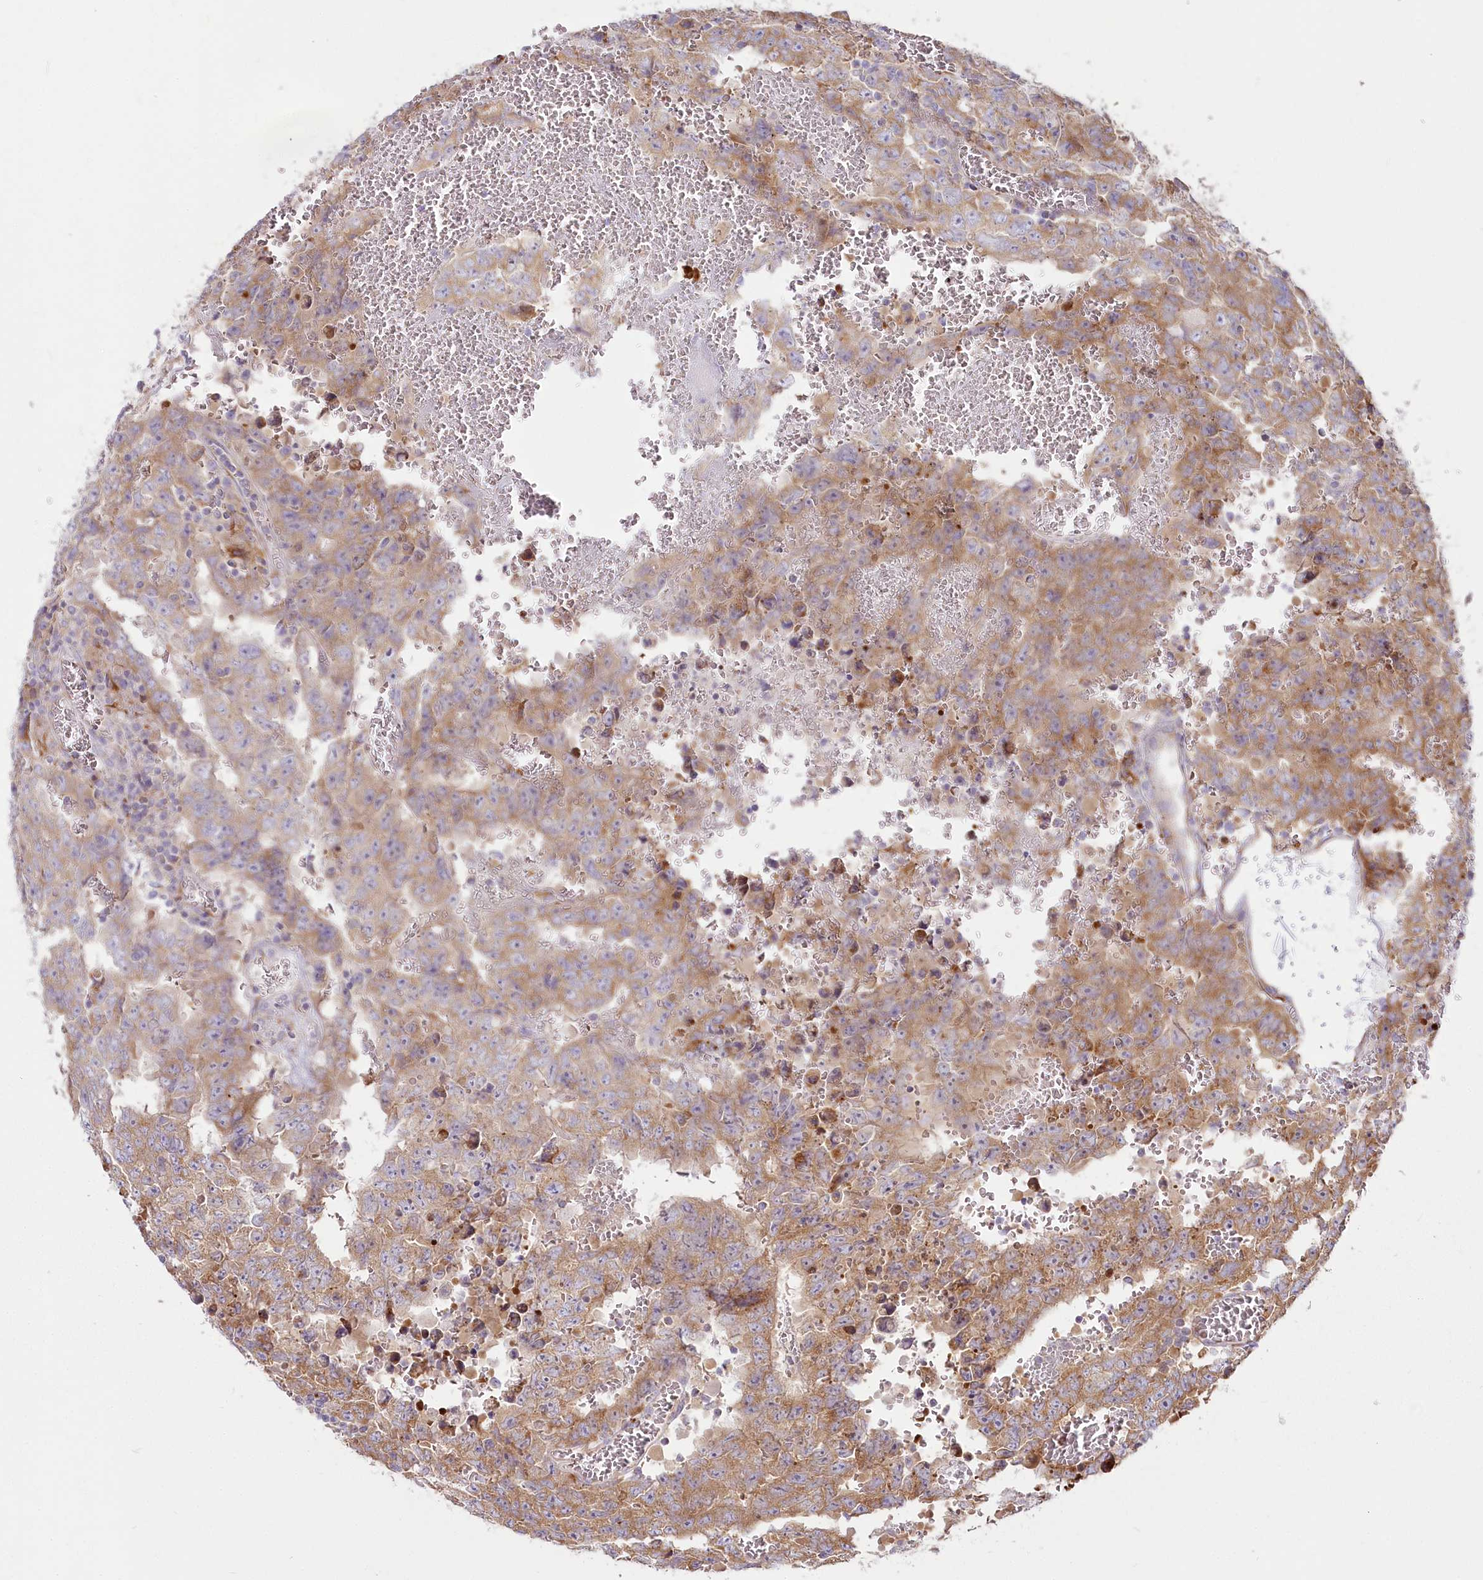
{"staining": {"intensity": "moderate", "quantity": ">75%", "location": "cytoplasmic/membranous"}, "tissue": "testis cancer", "cell_type": "Tumor cells", "image_type": "cancer", "snomed": [{"axis": "morphology", "description": "Carcinoma, Embryonal, NOS"}, {"axis": "topography", "description": "Testis"}], "caption": "Tumor cells display medium levels of moderate cytoplasmic/membranous positivity in about >75% of cells in human testis cancer. The staining was performed using DAB to visualize the protein expression in brown, while the nuclei were stained in blue with hematoxylin (Magnification: 20x).", "gene": "HARS2", "patient": {"sex": "male", "age": 26}}